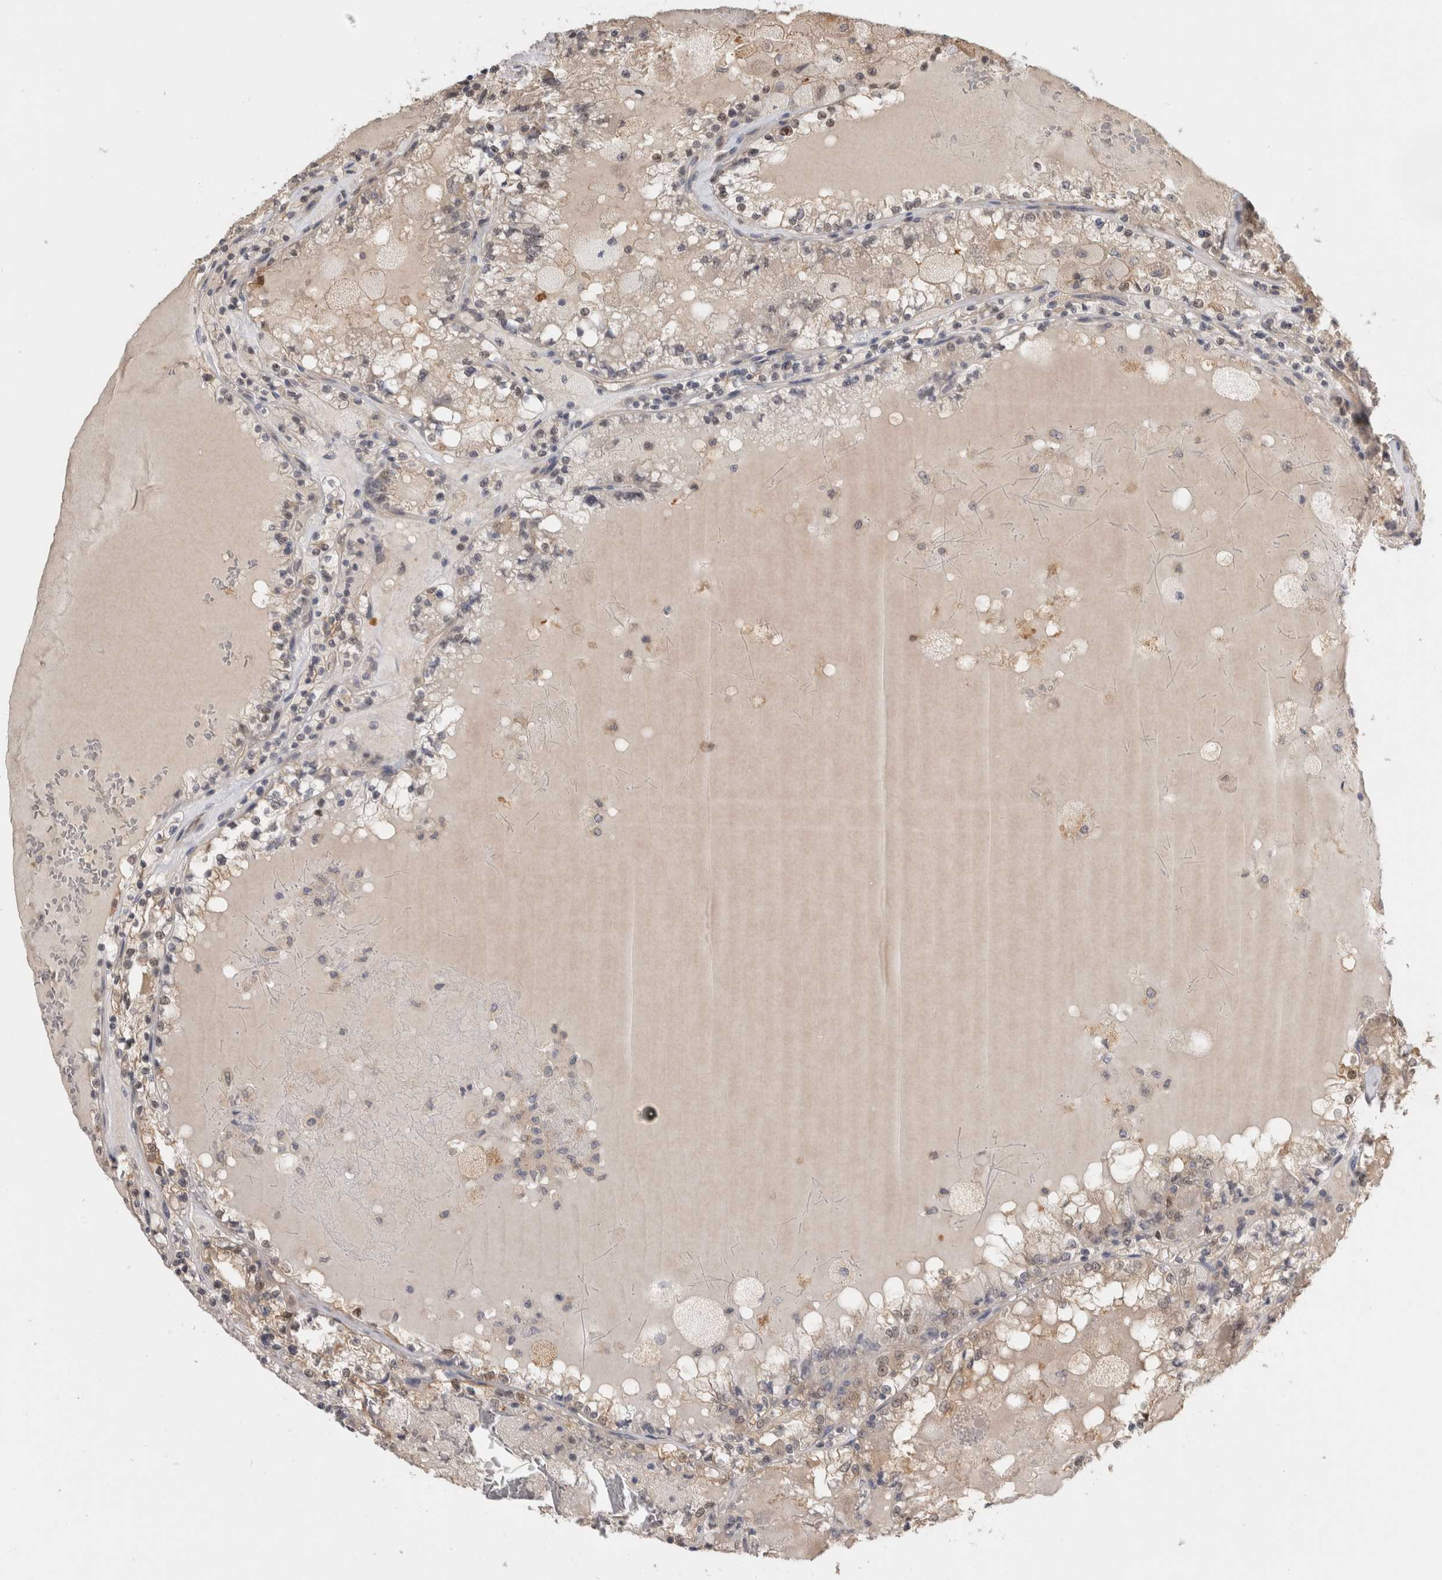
{"staining": {"intensity": "negative", "quantity": "none", "location": "none"}, "tissue": "renal cancer", "cell_type": "Tumor cells", "image_type": "cancer", "snomed": [{"axis": "morphology", "description": "Adenocarcinoma, NOS"}, {"axis": "topography", "description": "Kidney"}], "caption": "Tumor cells show no significant protein expression in renal adenocarcinoma.", "gene": "PGM1", "patient": {"sex": "female", "age": 56}}